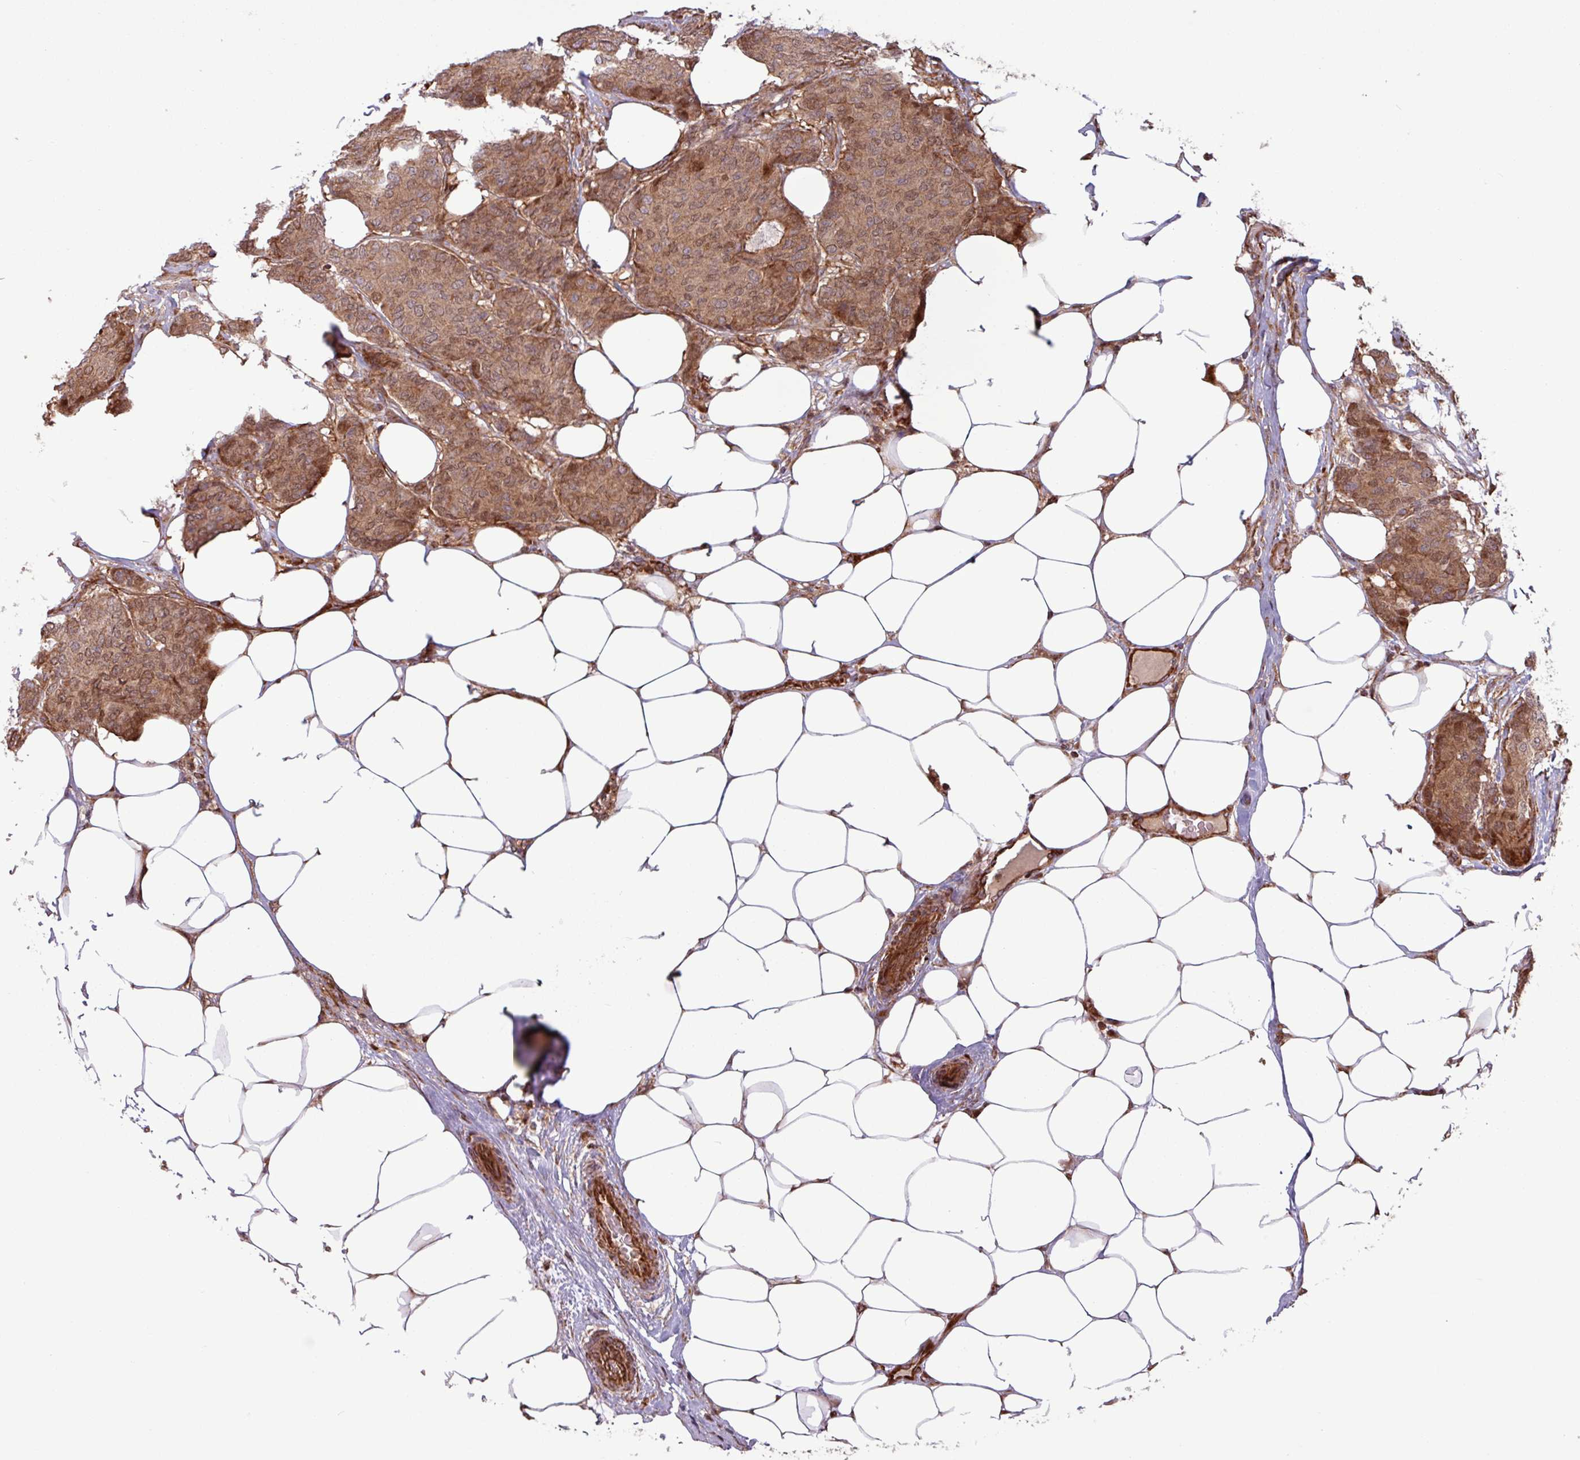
{"staining": {"intensity": "moderate", "quantity": ">75%", "location": "cytoplasmic/membranous,nuclear"}, "tissue": "breast cancer", "cell_type": "Tumor cells", "image_type": "cancer", "snomed": [{"axis": "morphology", "description": "Duct carcinoma"}, {"axis": "topography", "description": "Breast"}], "caption": "A brown stain highlights moderate cytoplasmic/membranous and nuclear expression of a protein in intraductal carcinoma (breast) tumor cells.", "gene": "PDPR", "patient": {"sex": "female", "age": 75}}